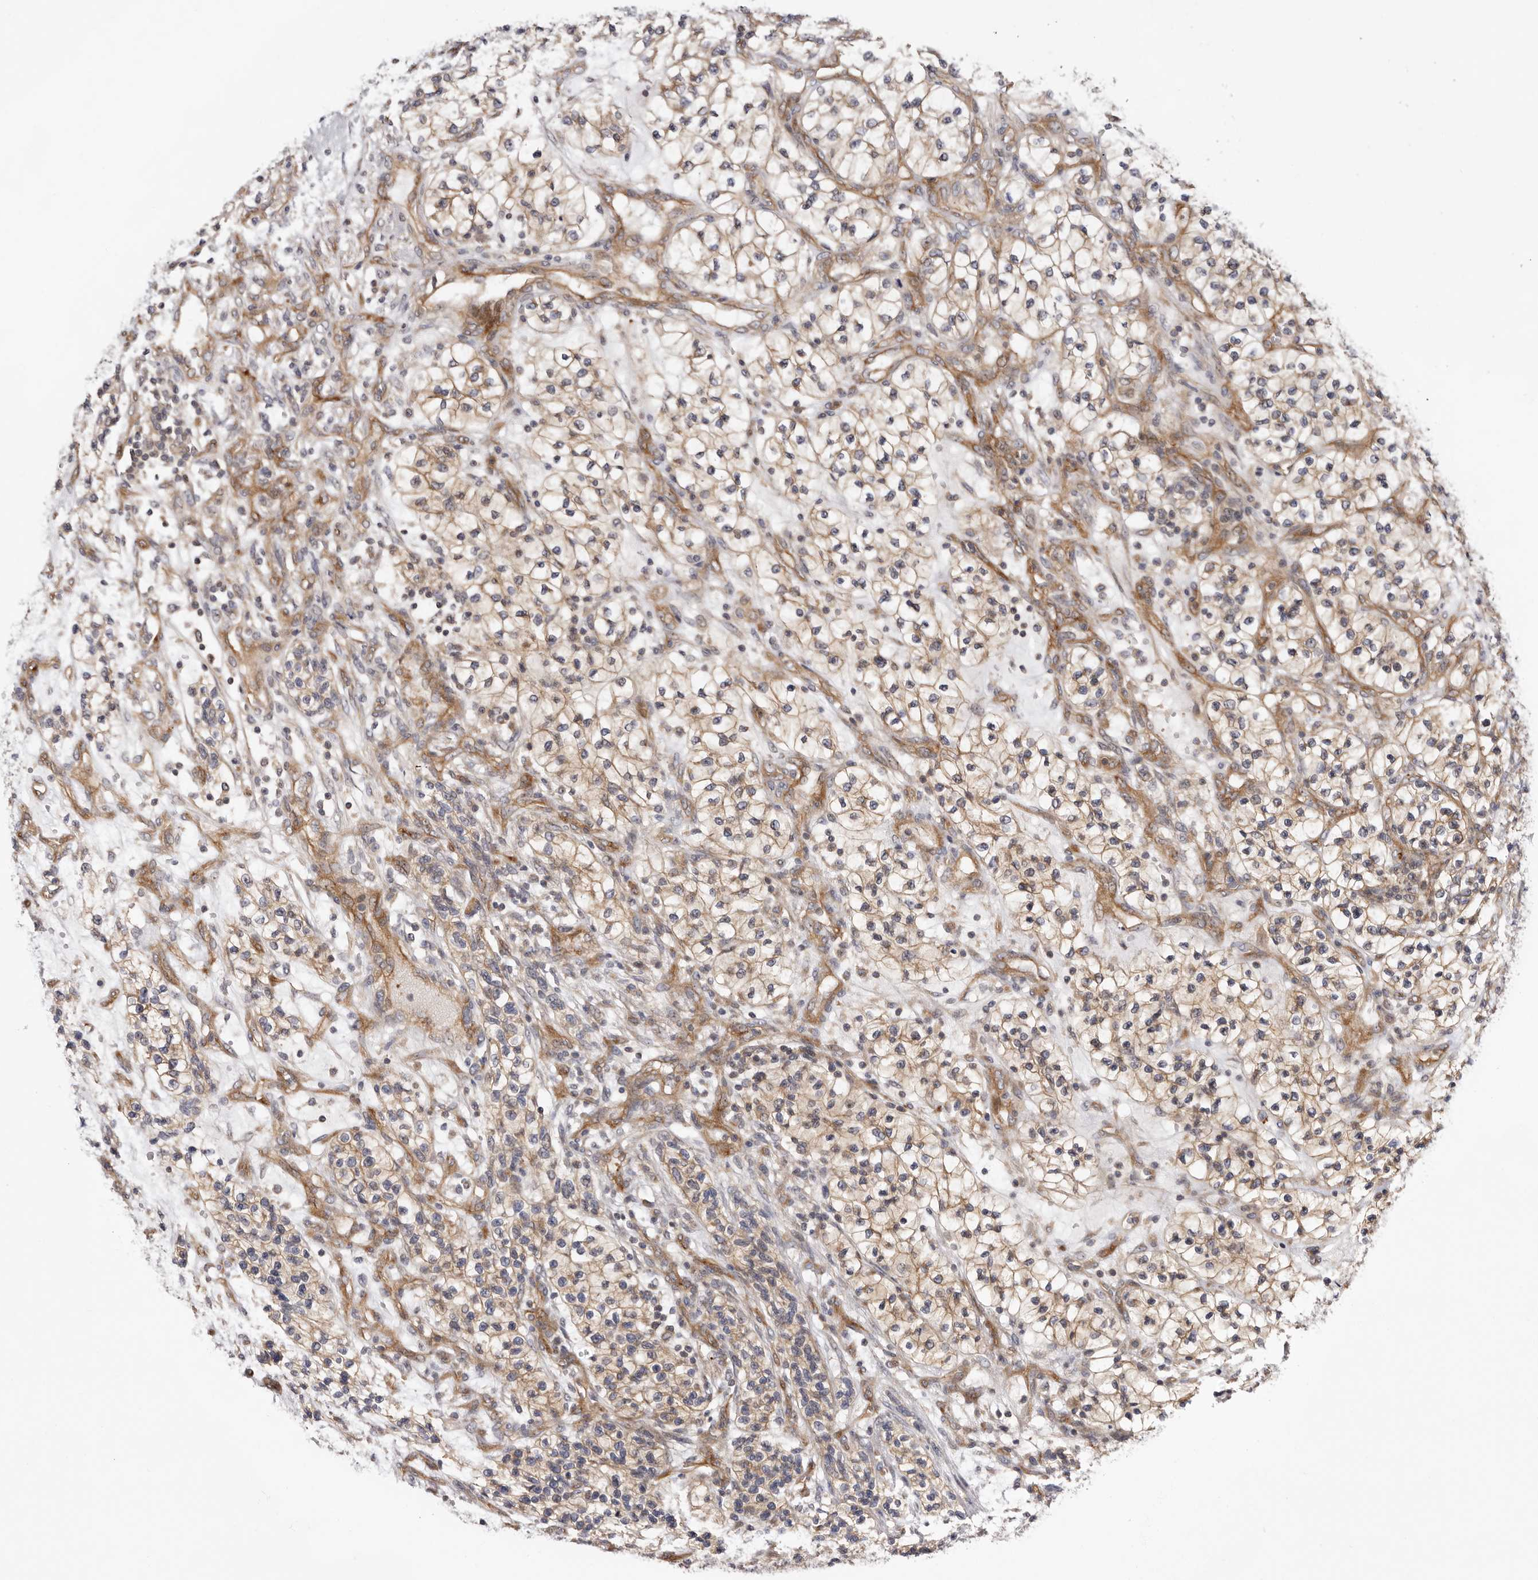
{"staining": {"intensity": "moderate", "quantity": "25%-75%", "location": "cytoplasmic/membranous"}, "tissue": "renal cancer", "cell_type": "Tumor cells", "image_type": "cancer", "snomed": [{"axis": "morphology", "description": "Adenocarcinoma, NOS"}, {"axis": "topography", "description": "Kidney"}], "caption": "Immunohistochemistry (IHC) image of adenocarcinoma (renal) stained for a protein (brown), which displays medium levels of moderate cytoplasmic/membranous expression in about 25%-75% of tumor cells.", "gene": "PANK4", "patient": {"sex": "female", "age": 57}}